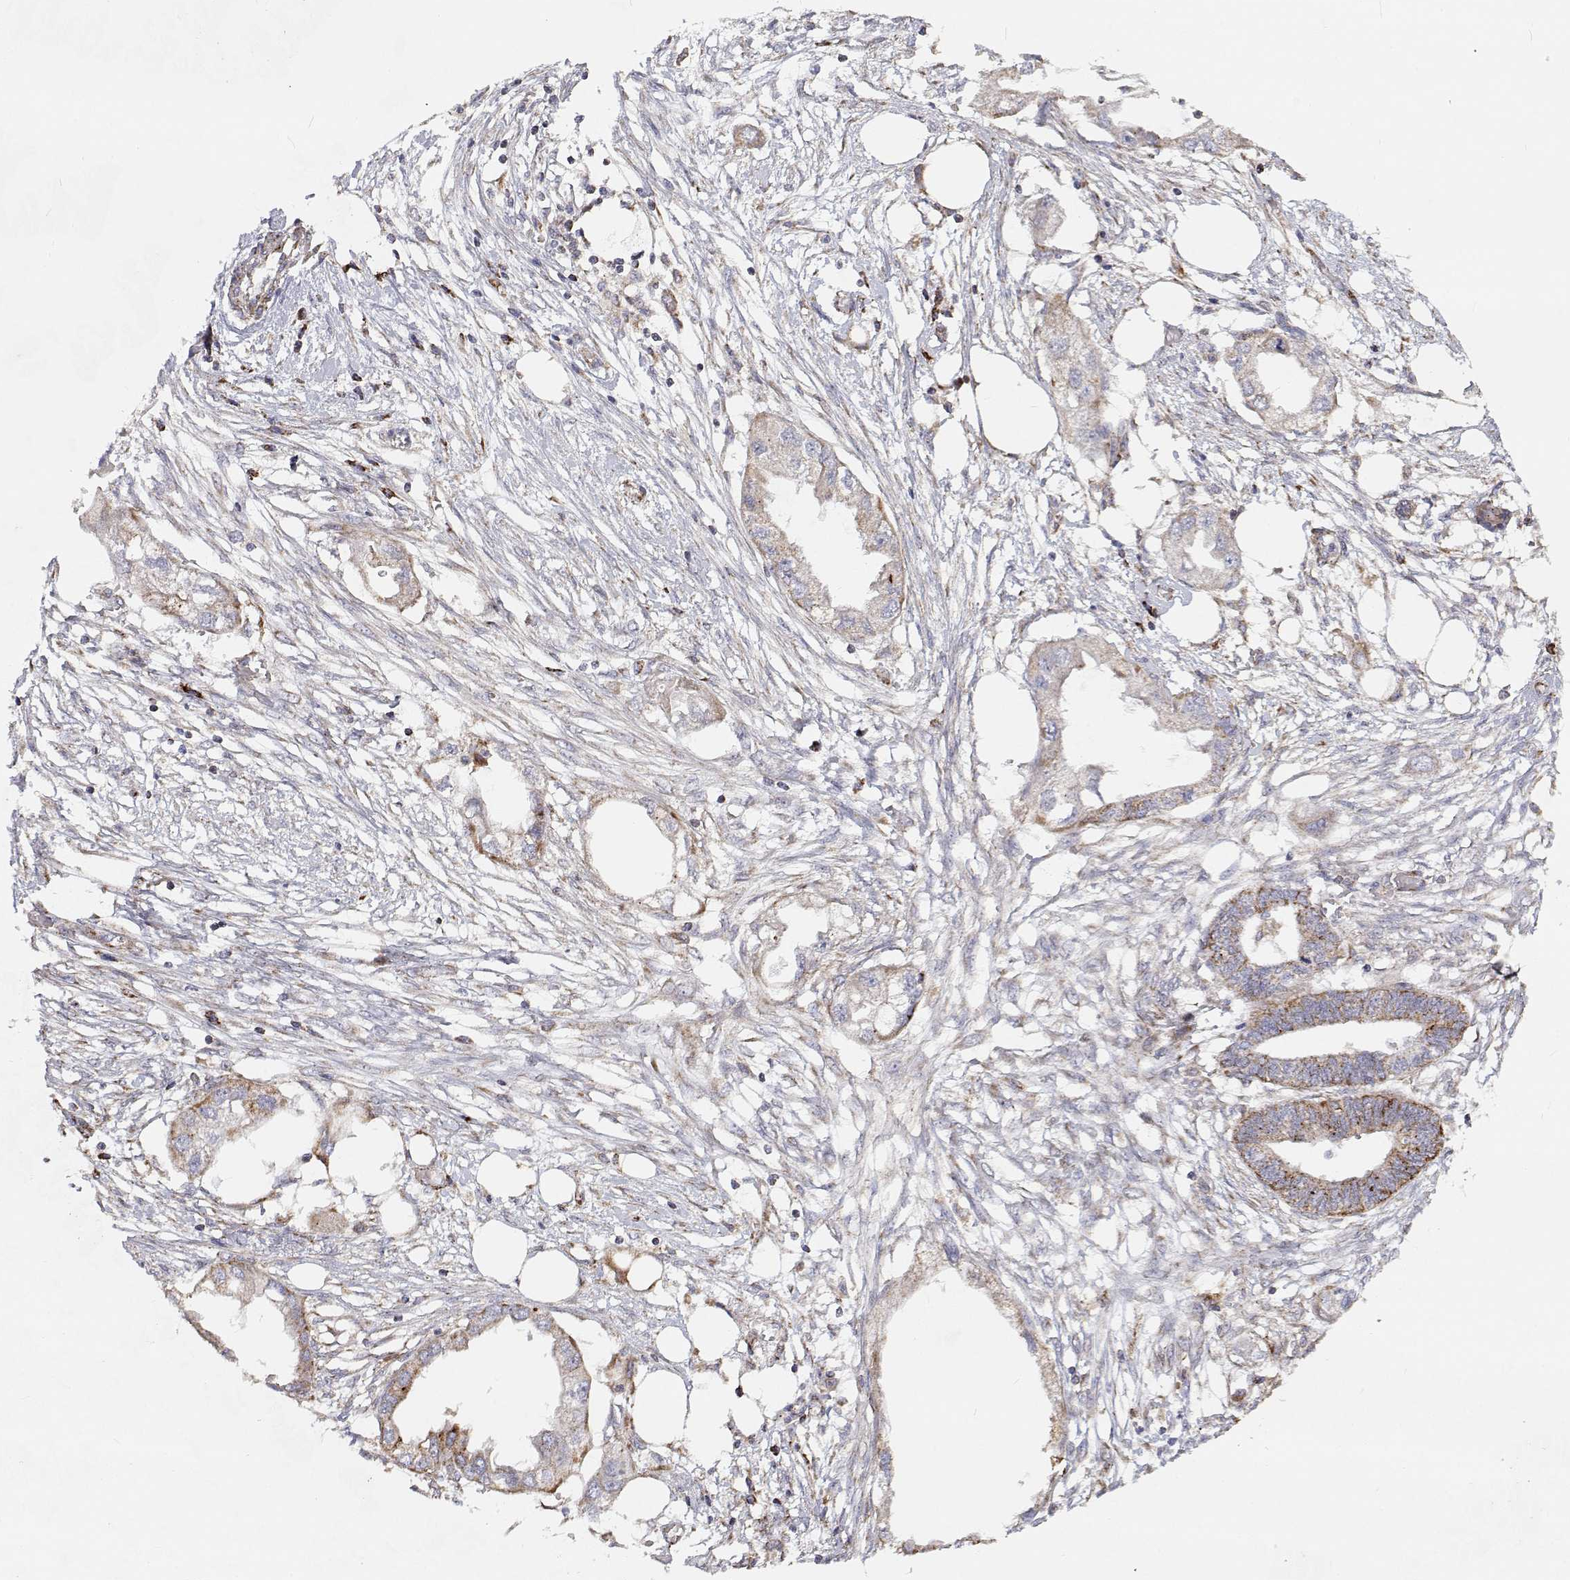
{"staining": {"intensity": "moderate", "quantity": "25%-75%", "location": "cytoplasmic/membranous"}, "tissue": "endometrial cancer", "cell_type": "Tumor cells", "image_type": "cancer", "snomed": [{"axis": "morphology", "description": "Adenocarcinoma, NOS"}, {"axis": "morphology", "description": "Adenocarcinoma, metastatic, NOS"}, {"axis": "topography", "description": "Adipose tissue"}, {"axis": "topography", "description": "Endometrium"}], "caption": "The histopathology image shows a brown stain indicating the presence of a protein in the cytoplasmic/membranous of tumor cells in endometrial cancer (adenocarcinoma).", "gene": "SPICE1", "patient": {"sex": "female", "age": 67}}